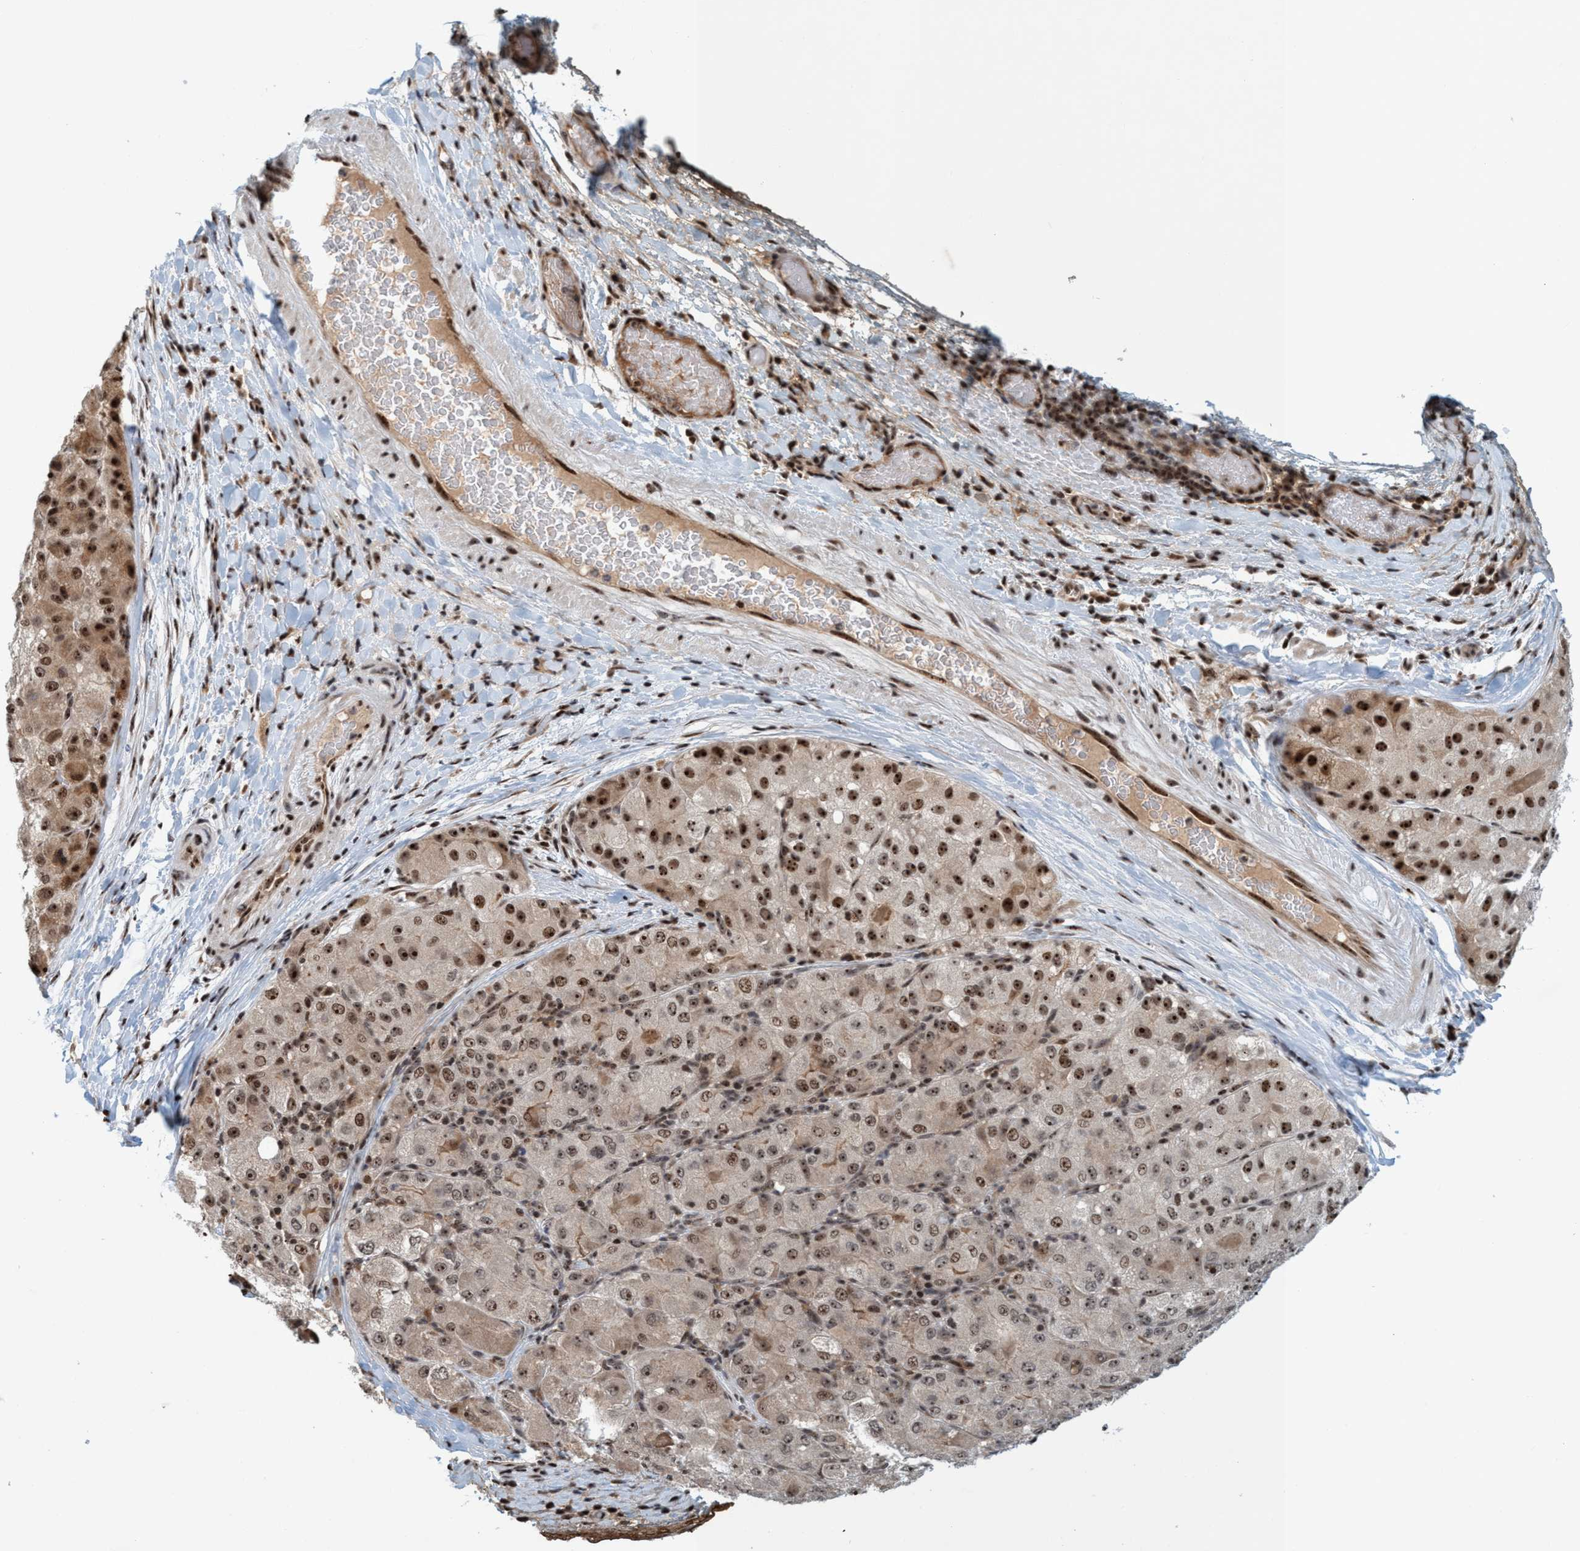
{"staining": {"intensity": "strong", "quantity": ">75%", "location": "nuclear"}, "tissue": "liver cancer", "cell_type": "Tumor cells", "image_type": "cancer", "snomed": [{"axis": "morphology", "description": "Carcinoma, Hepatocellular, NOS"}, {"axis": "topography", "description": "Liver"}], "caption": "High-power microscopy captured an IHC photomicrograph of liver cancer (hepatocellular carcinoma), revealing strong nuclear positivity in about >75% of tumor cells. The staining was performed using DAB, with brown indicating positive protein expression. Nuclei are stained blue with hematoxylin.", "gene": "SMCR8", "patient": {"sex": "male", "age": 80}}